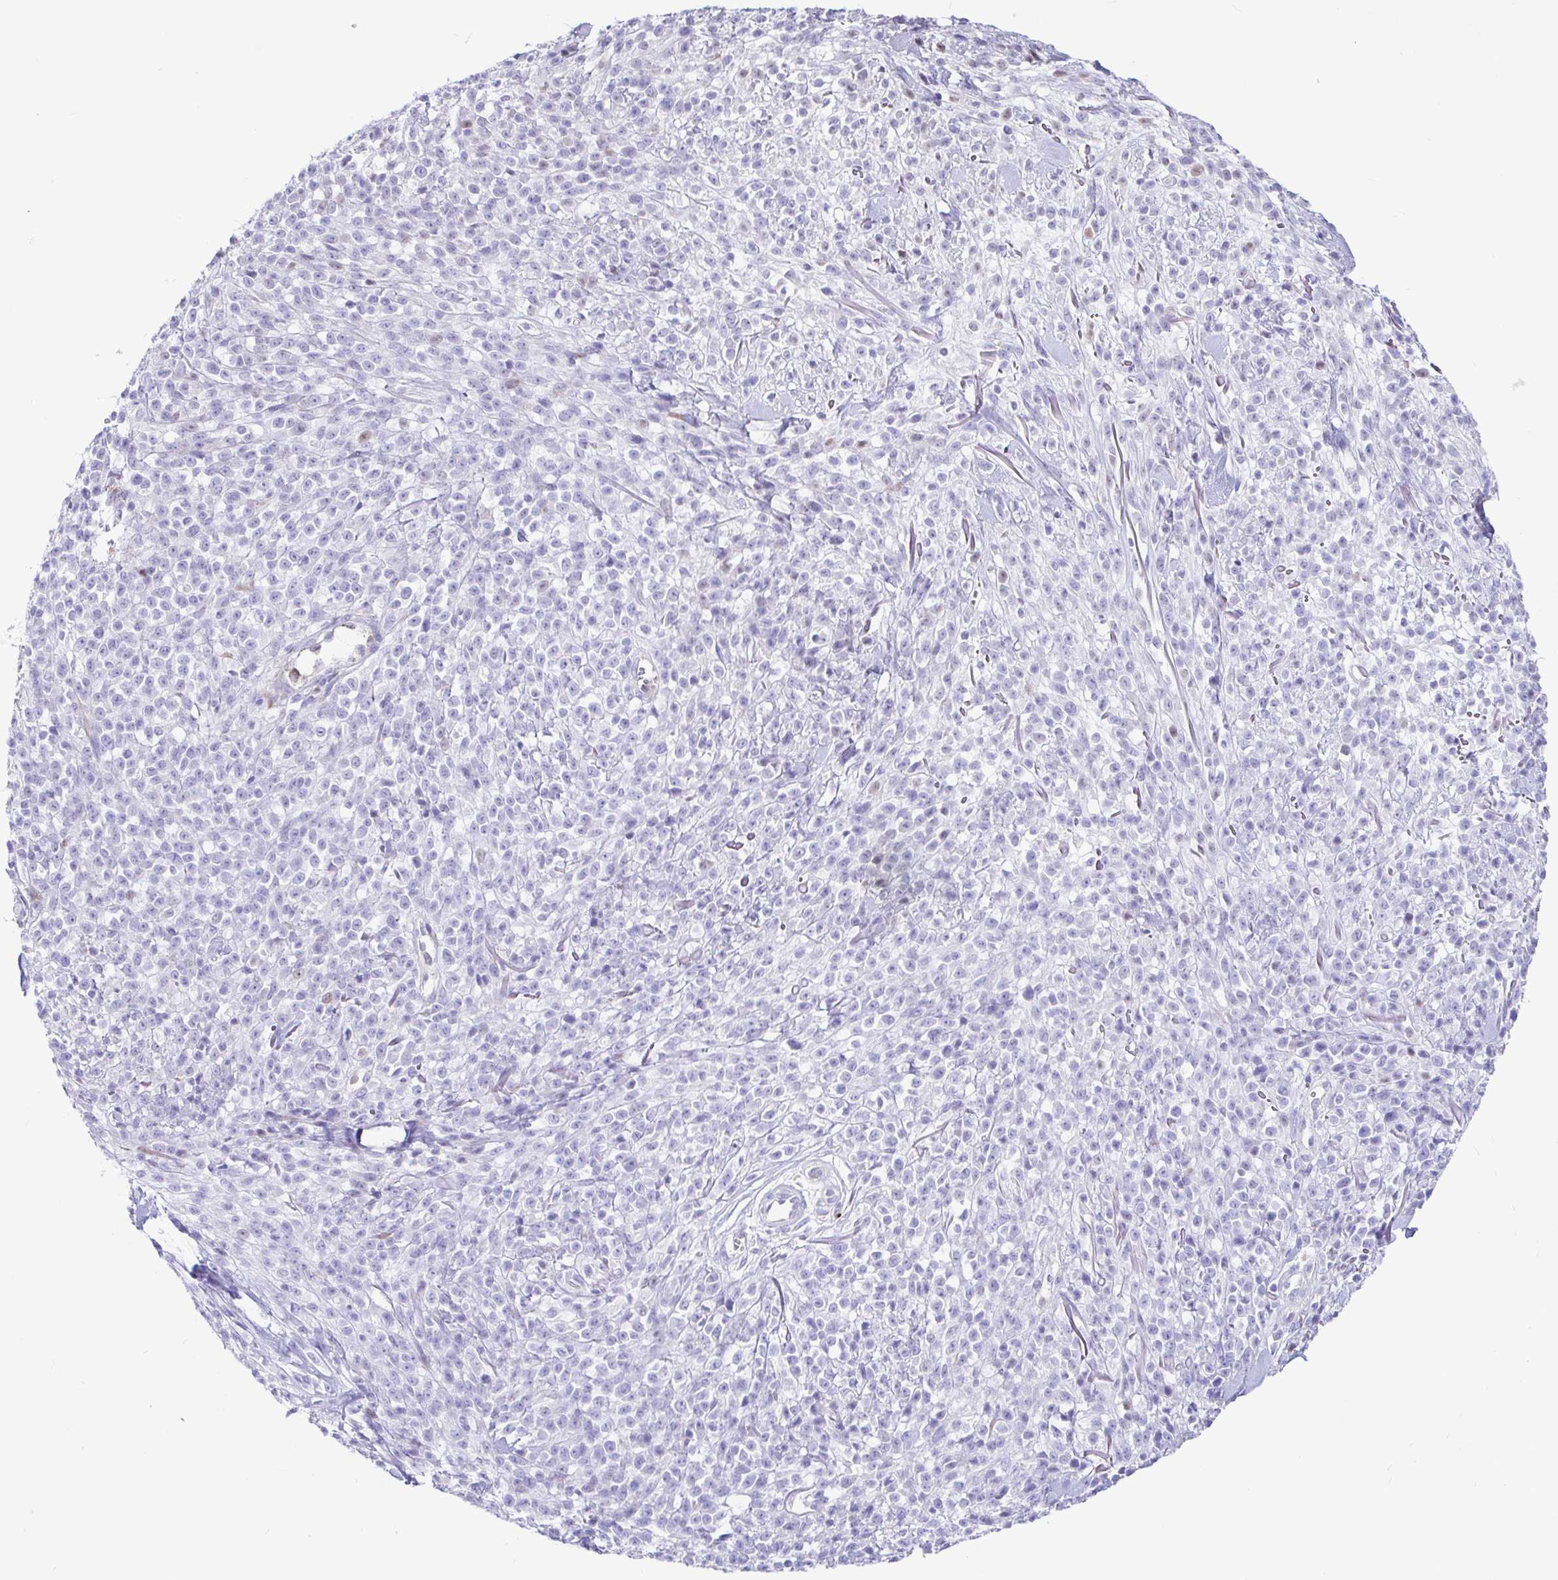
{"staining": {"intensity": "negative", "quantity": "none", "location": "none"}, "tissue": "melanoma", "cell_type": "Tumor cells", "image_type": "cancer", "snomed": [{"axis": "morphology", "description": "Malignant melanoma, NOS"}, {"axis": "topography", "description": "Skin"}, {"axis": "topography", "description": "Skin of trunk"}], "caption": "The micrograph exhibits no staining of tumor cells in melanoma. Nuclei are stained in blue.", "gene": "CCDC62", "patient": {"sex": "male", "age": 74}}